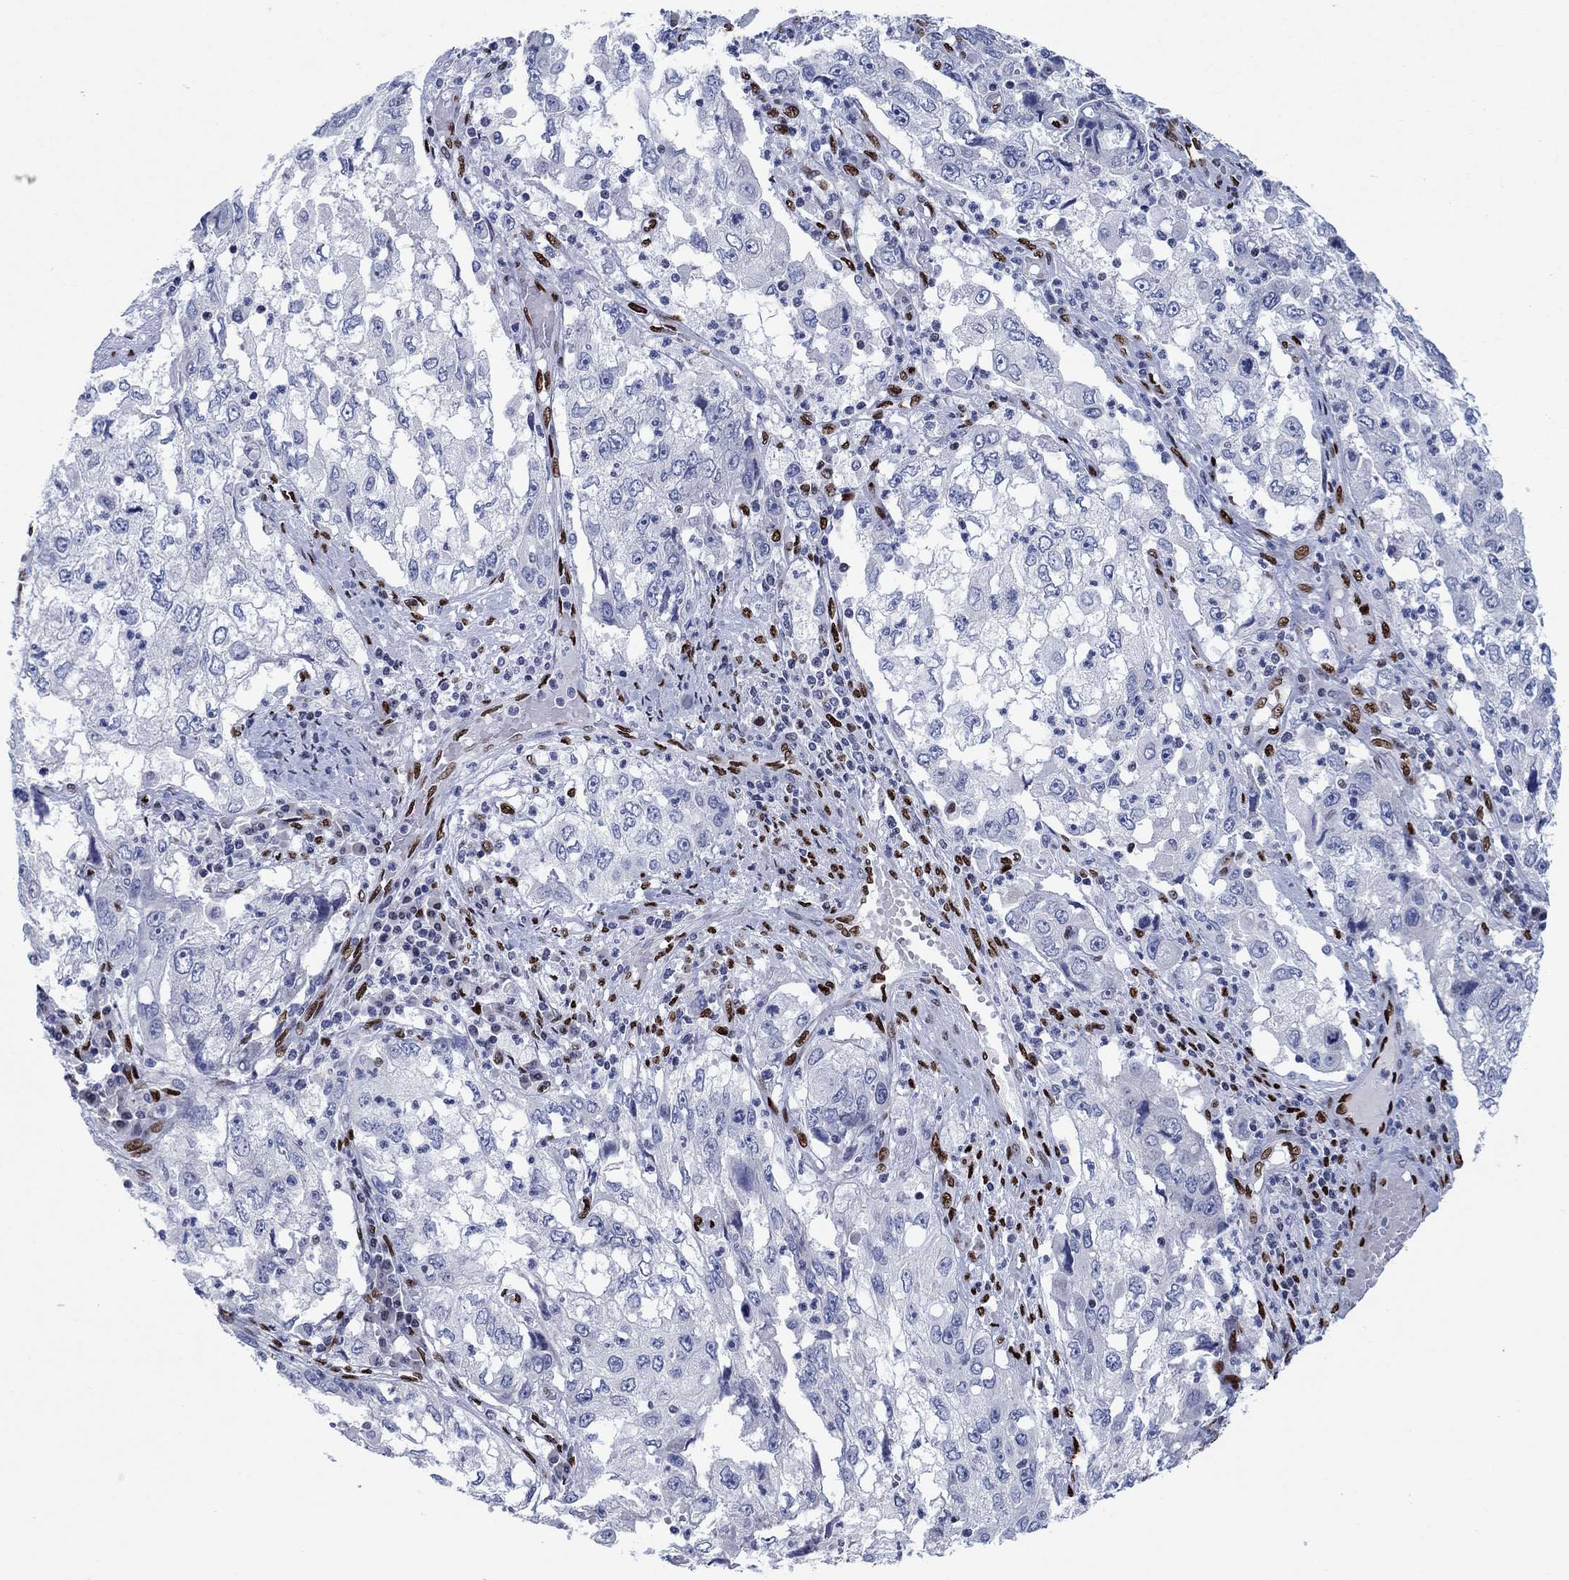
{"staining": {"intensity": "negative", "quantity": "none", "location": "none"}, "tissue": "cervical cancer", "cell_type": "Tumor cells", "image_type": "cancer", "snomed": [{"axis": "morphology", "description": "Squamous cell carcinoma, NOS"}, {"axis": "topography", "description": "Cervix"}], "caption": "A photomicrograph of cervical cancer (squamous cell carcinoma) stained for a protein shows no brown staining in tumor cells. (DAB immunohistochemistry (IHC), high magnification).", "gene": "ZEB1", "patient": {"sex": "female", "age": 36}}